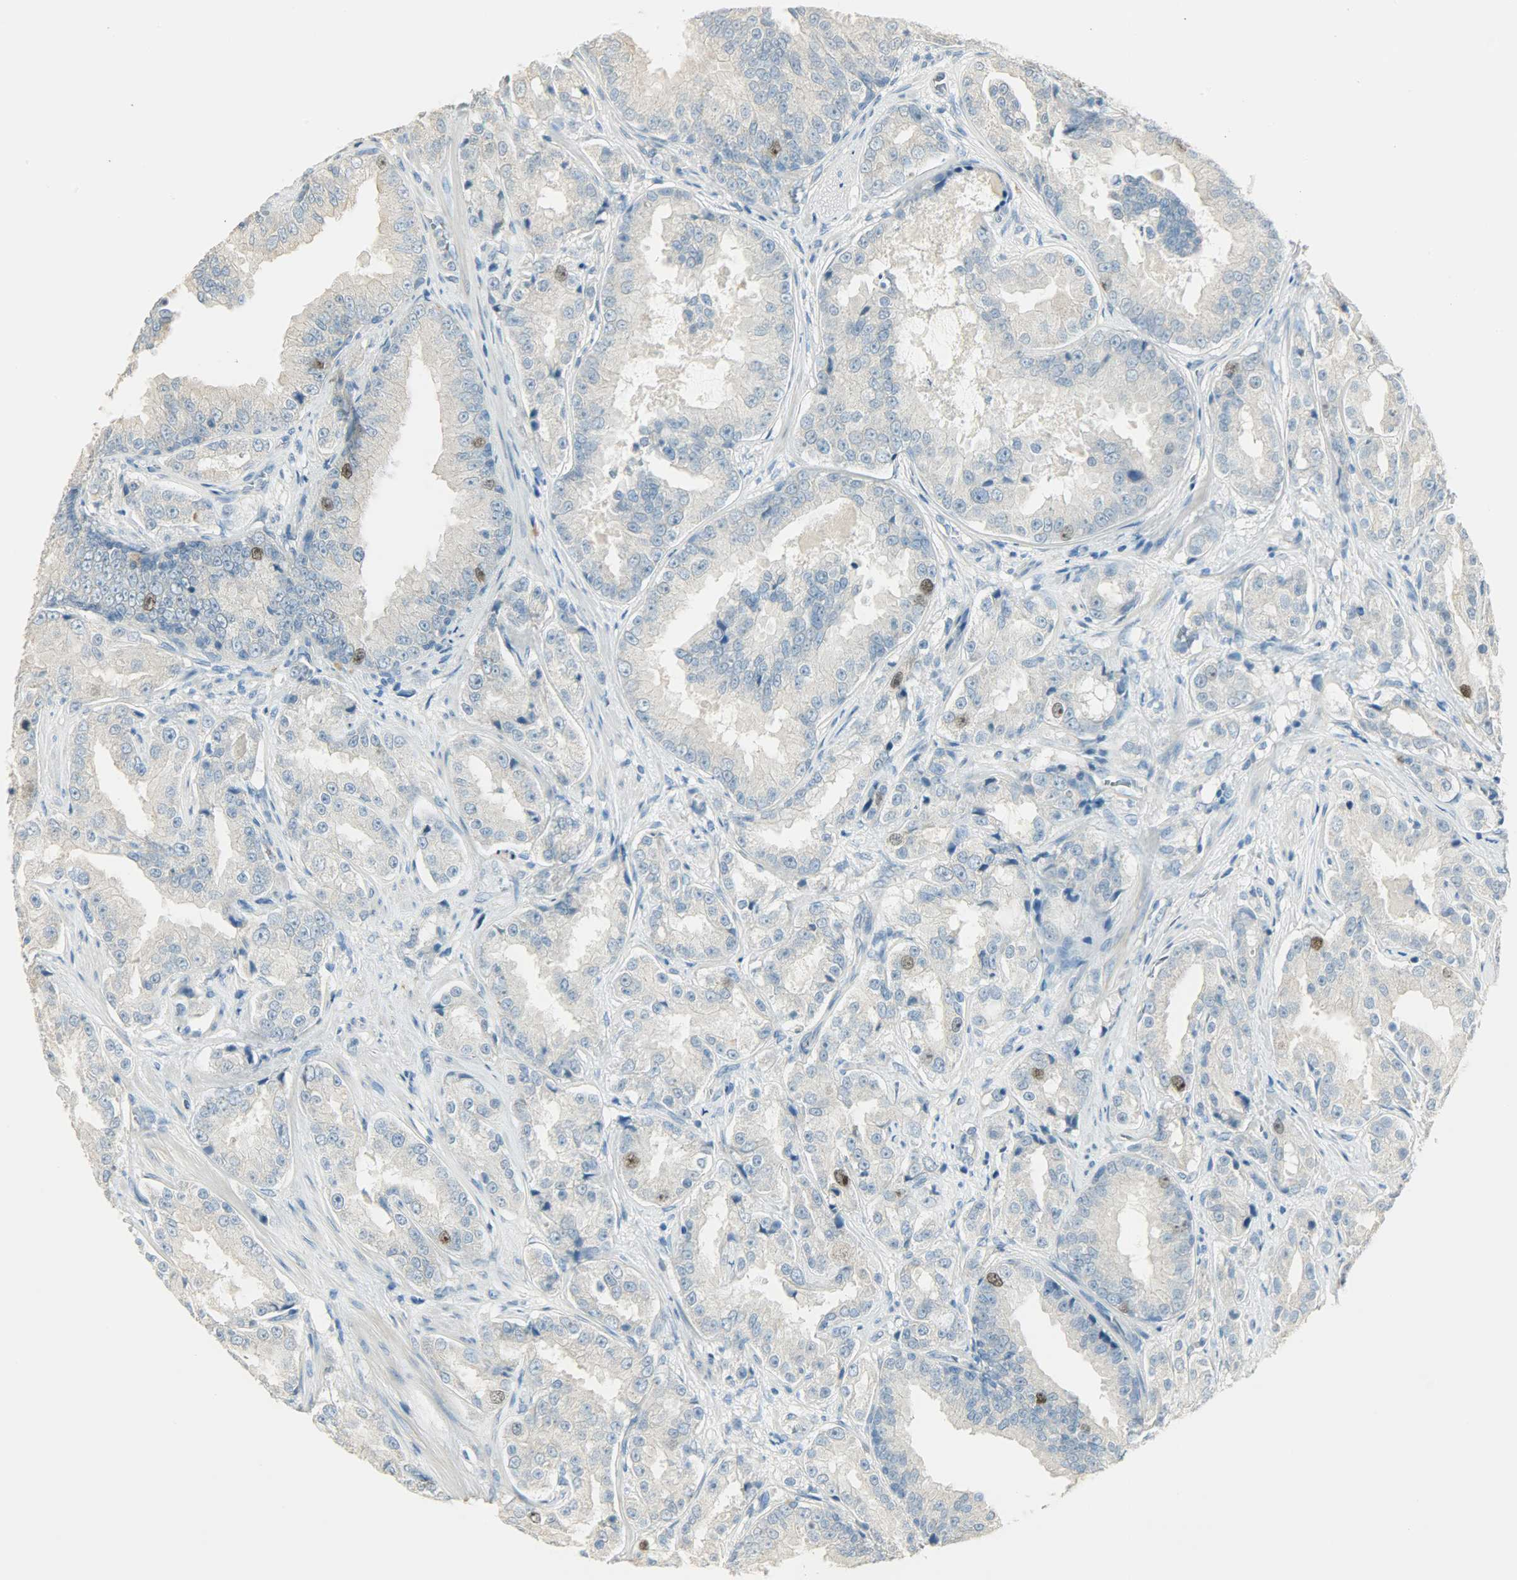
{"staining": {"intensity": "strong", "quantity": "<25%", "location": "nuclear"}, "tissue": "prostate cancer", "cell_type": "Tumor cells", "image_type": "cancer", "snomed": [{"axis": "morphology", "description": "Adenocarcinoma, High grade"}, {"axis": "topography", "description": "Prostate"}], "caption": "Strong nuclear expression is identified in approximately <25% of tumor cells in prostate adenocarcinoma (high-grade).", "gene": "TPX2", "patient": {"sex": "male", "age": 73}}